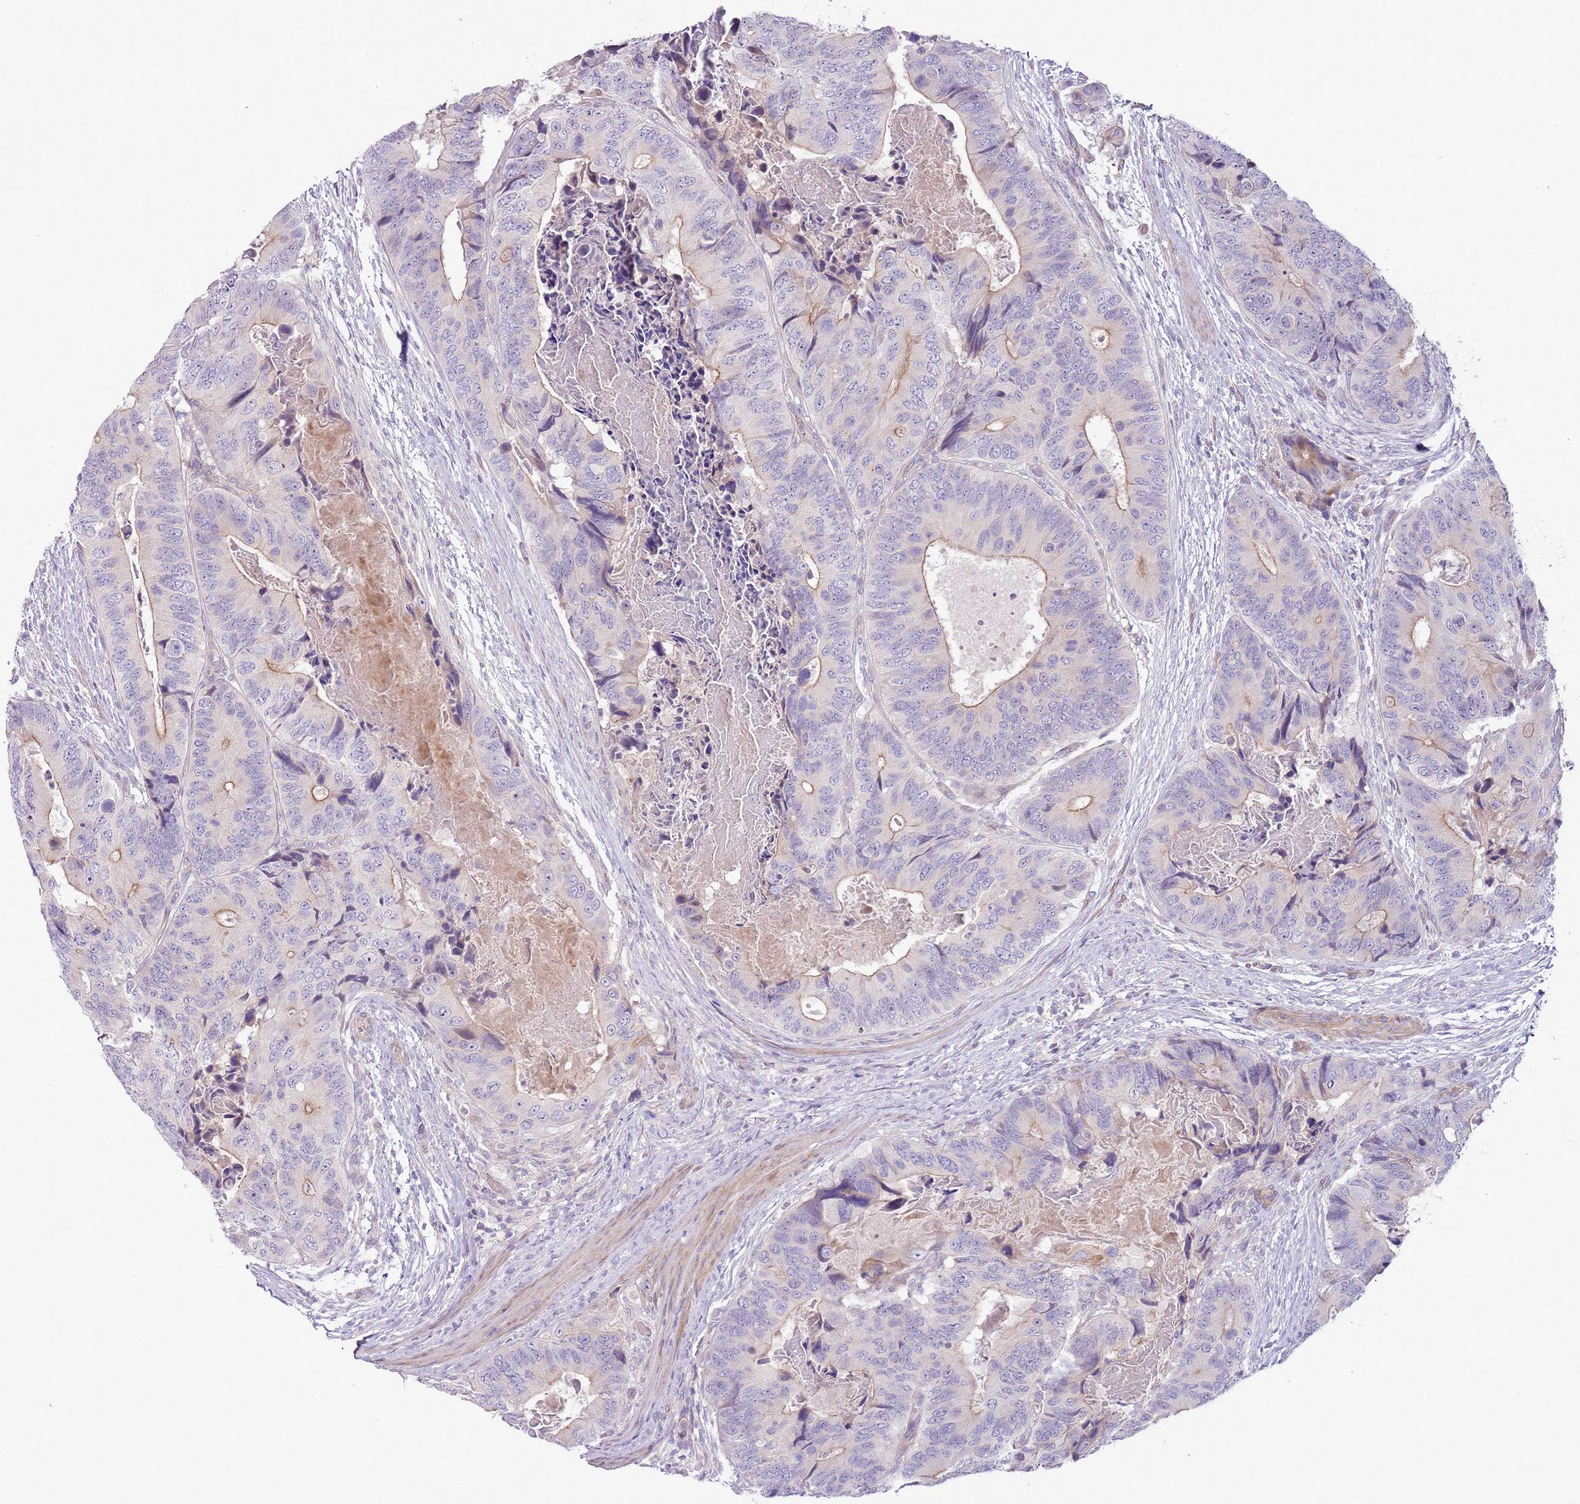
{"staining": {"intensity": "weak", "quantity": "<25%", "location": "cytoplasmic/membranous"}, "tissue": "colorectal cancer", "cell_type": "Tumor cells", "image_type": "cancer", "snomed": [{"axis": "morphology", "description": "Adenocarcinoma, NOS"}, {"axis": "topography", "description": "Colon"}], "caption": "This is an immunohistochemistry (IHC) photomicrograph of colorectal cancer (adenocarcinoma). There is no staining in tumor cells.", "gene": "MRO", "patient": {"sex": "male", "age": 84}}